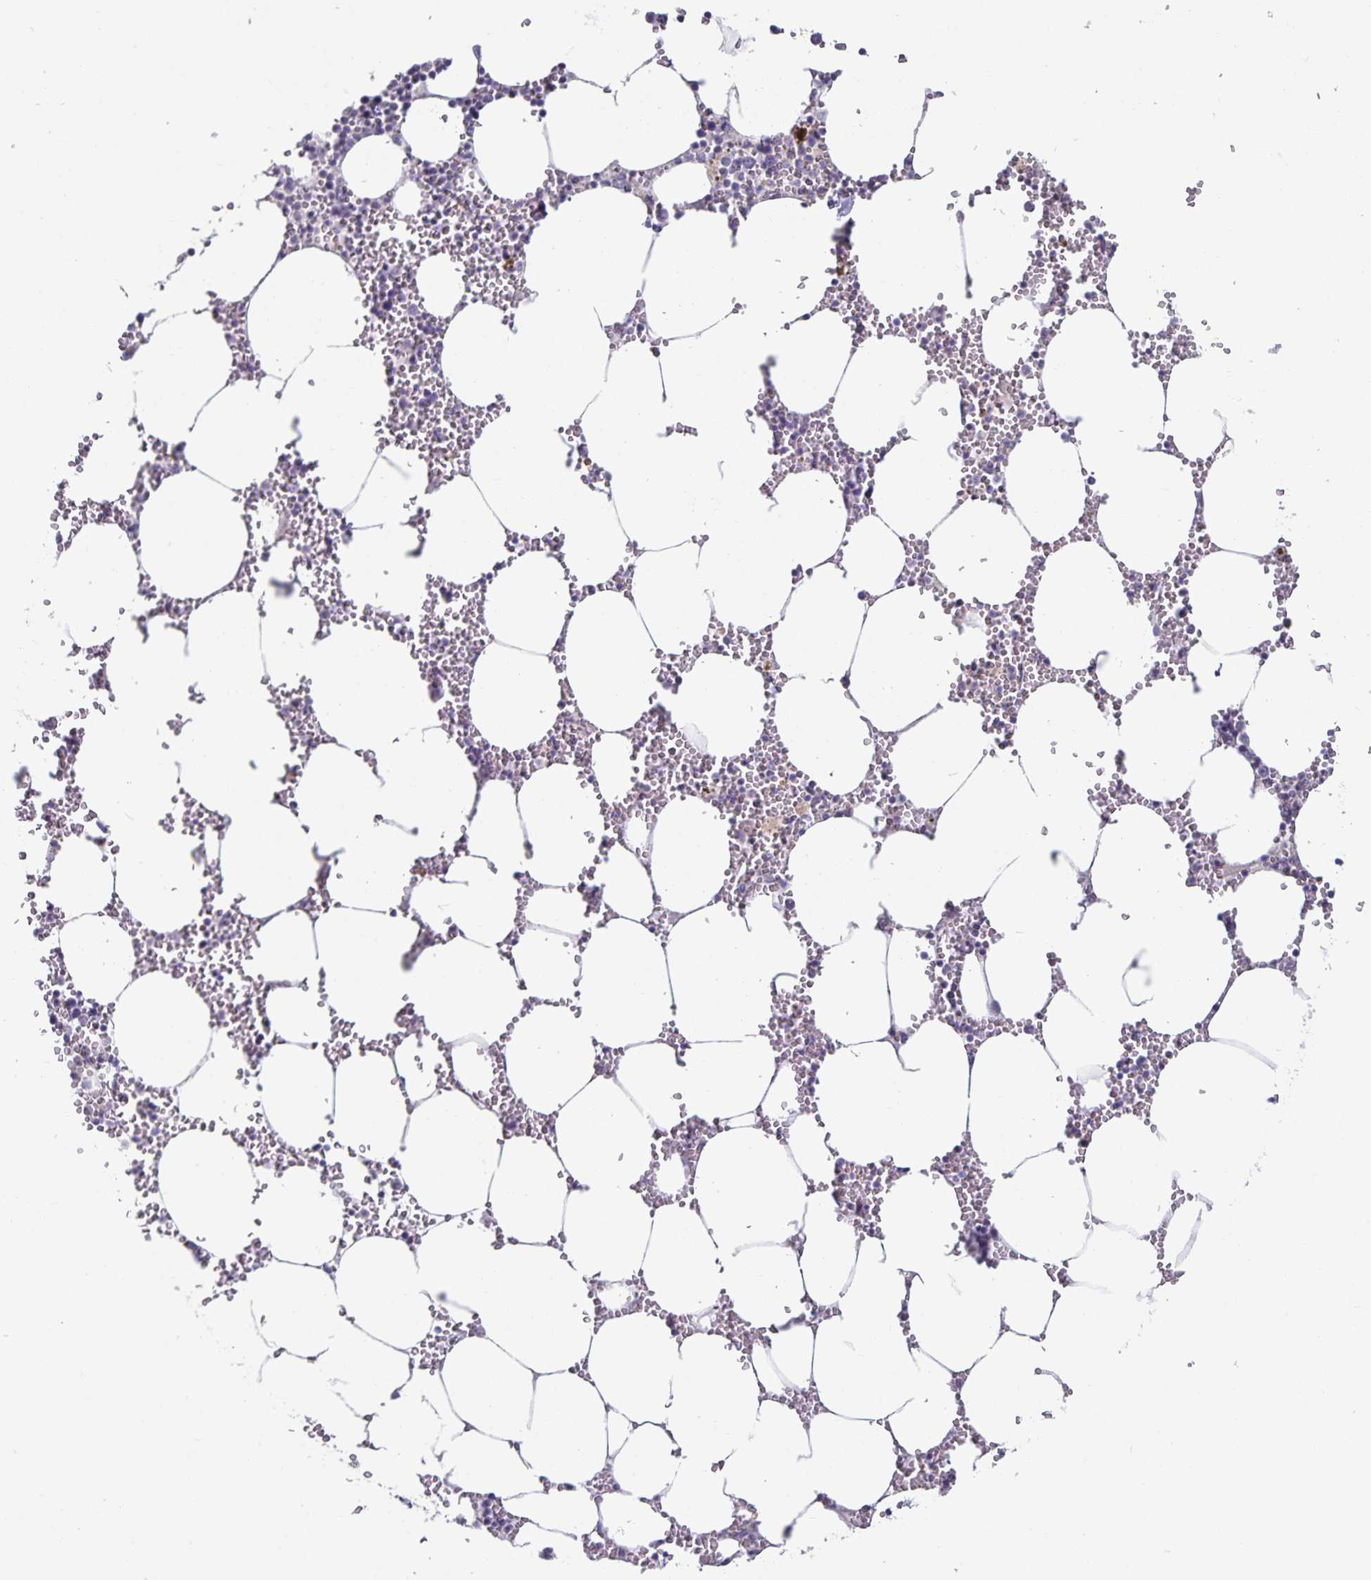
{"staining": {"intensity": "negative", "quantity": "none", "location": "none"}, "tissue": "bone marrow", "cell_type": "Hematopoietic cells", "image_type": "normal", "snomed": [{"axis": "morphology", "description": "Normal tissue, NOS"}, {"axis": "topography", "description": "Bone marrow"}], "caption": "High magnification brightfield microscopy of benign bone marrow stained with DAB (brown) and counterstained with hematoxylin (blue): hematopoietic cells show no significant positivity. (DAB IHC visualized using brightfield microscopy, high magnification).", "gene": "DNAH9", "patient": {"sex": "male", "age": 54}}